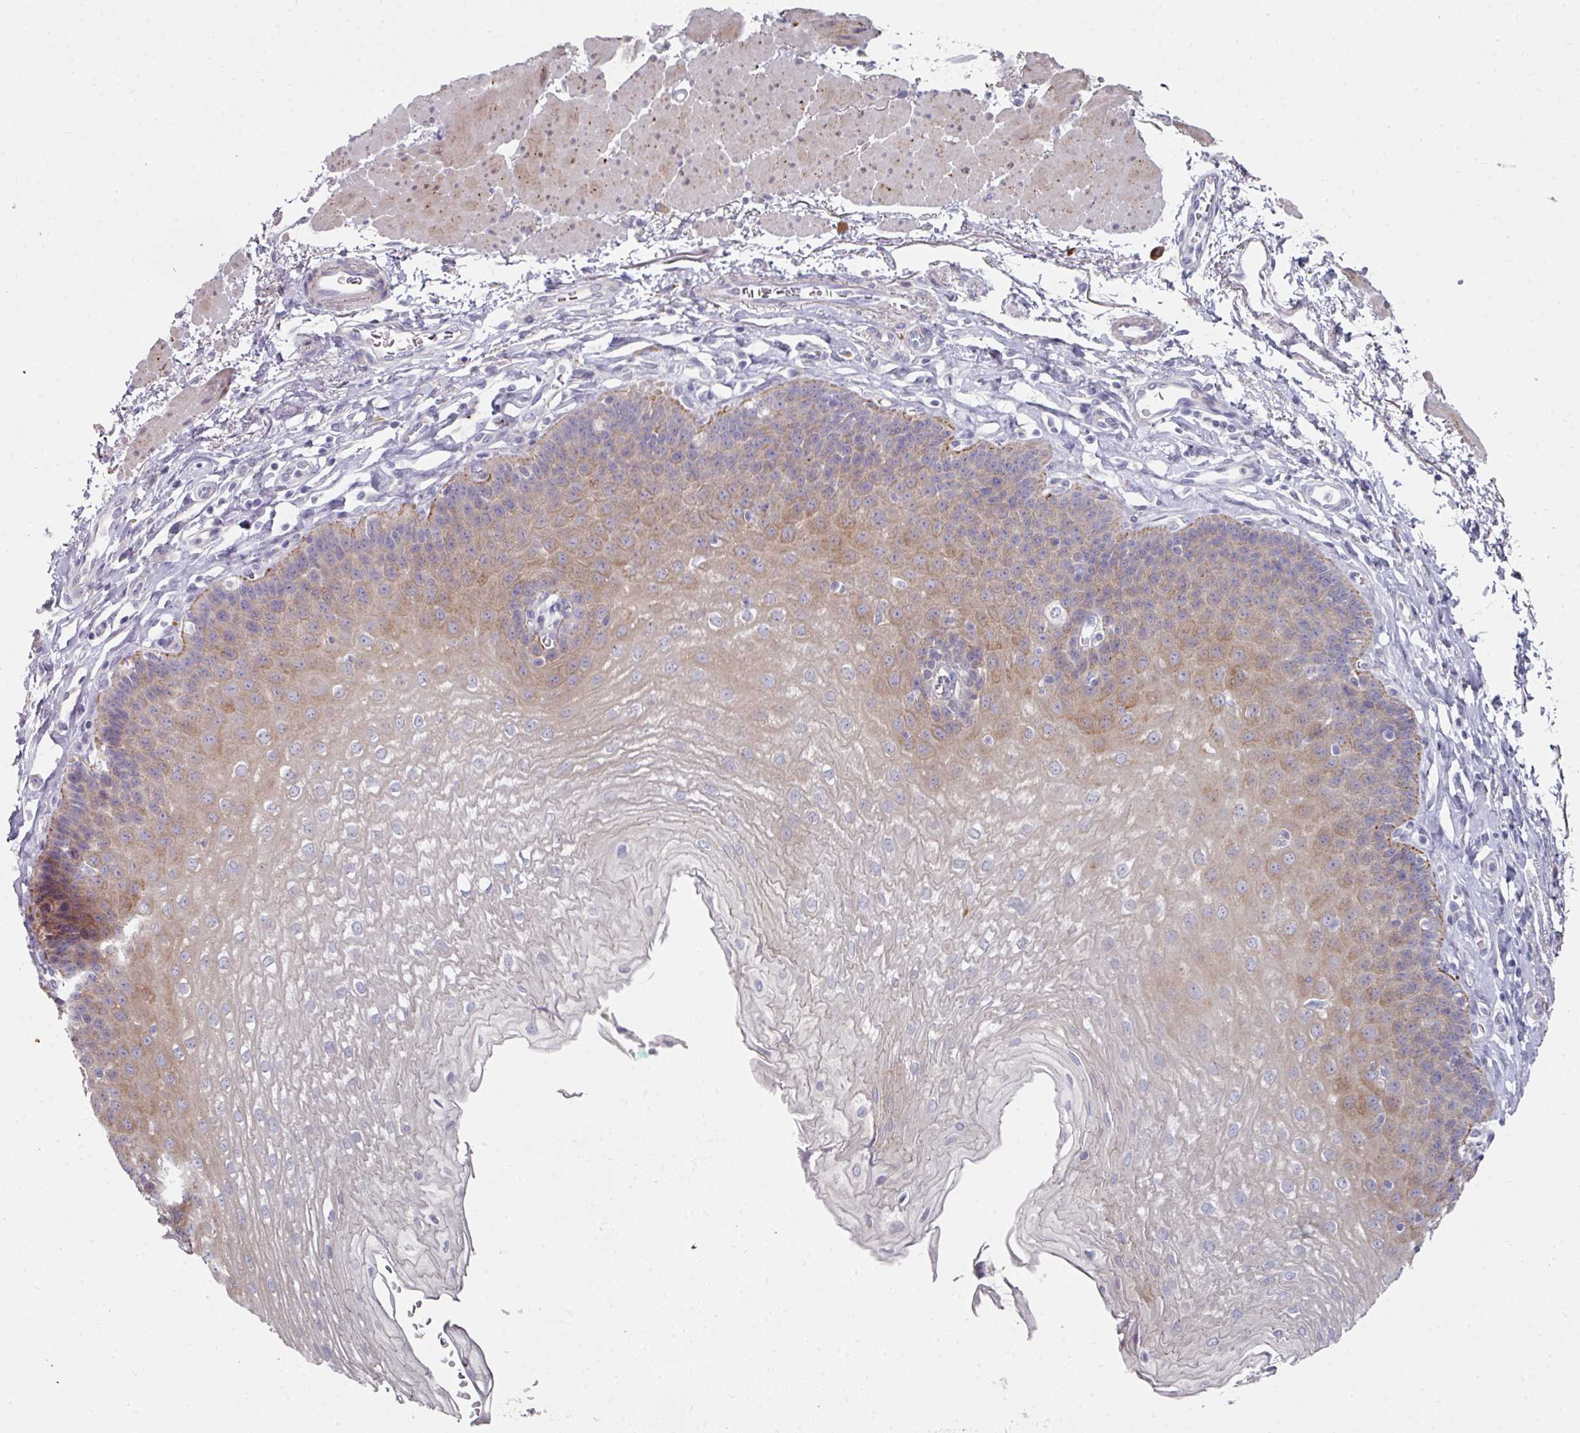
{"staining": {"intensity": "moderate", "quantity": "25%-75%", "location": "cytoplasmic/membranous"}, "tissue": "esophagus", "cell_type": "Squamous epithelial cells", "image_type": "normal", "snomed": [{"axis": "morphology", "description": "Normal tissue, NOS"}, {"axis": "topography", "description": "Esophagus"}], "caption": "Brown immunohistochemical staining in unremarkable human esophagus displays moderate cytoplasmic/membranous expression in approximately 25%-75% of squamous epithelial cells.", "gene": "NT5C1A", "patient": {"sex": "female", "age": 81}}